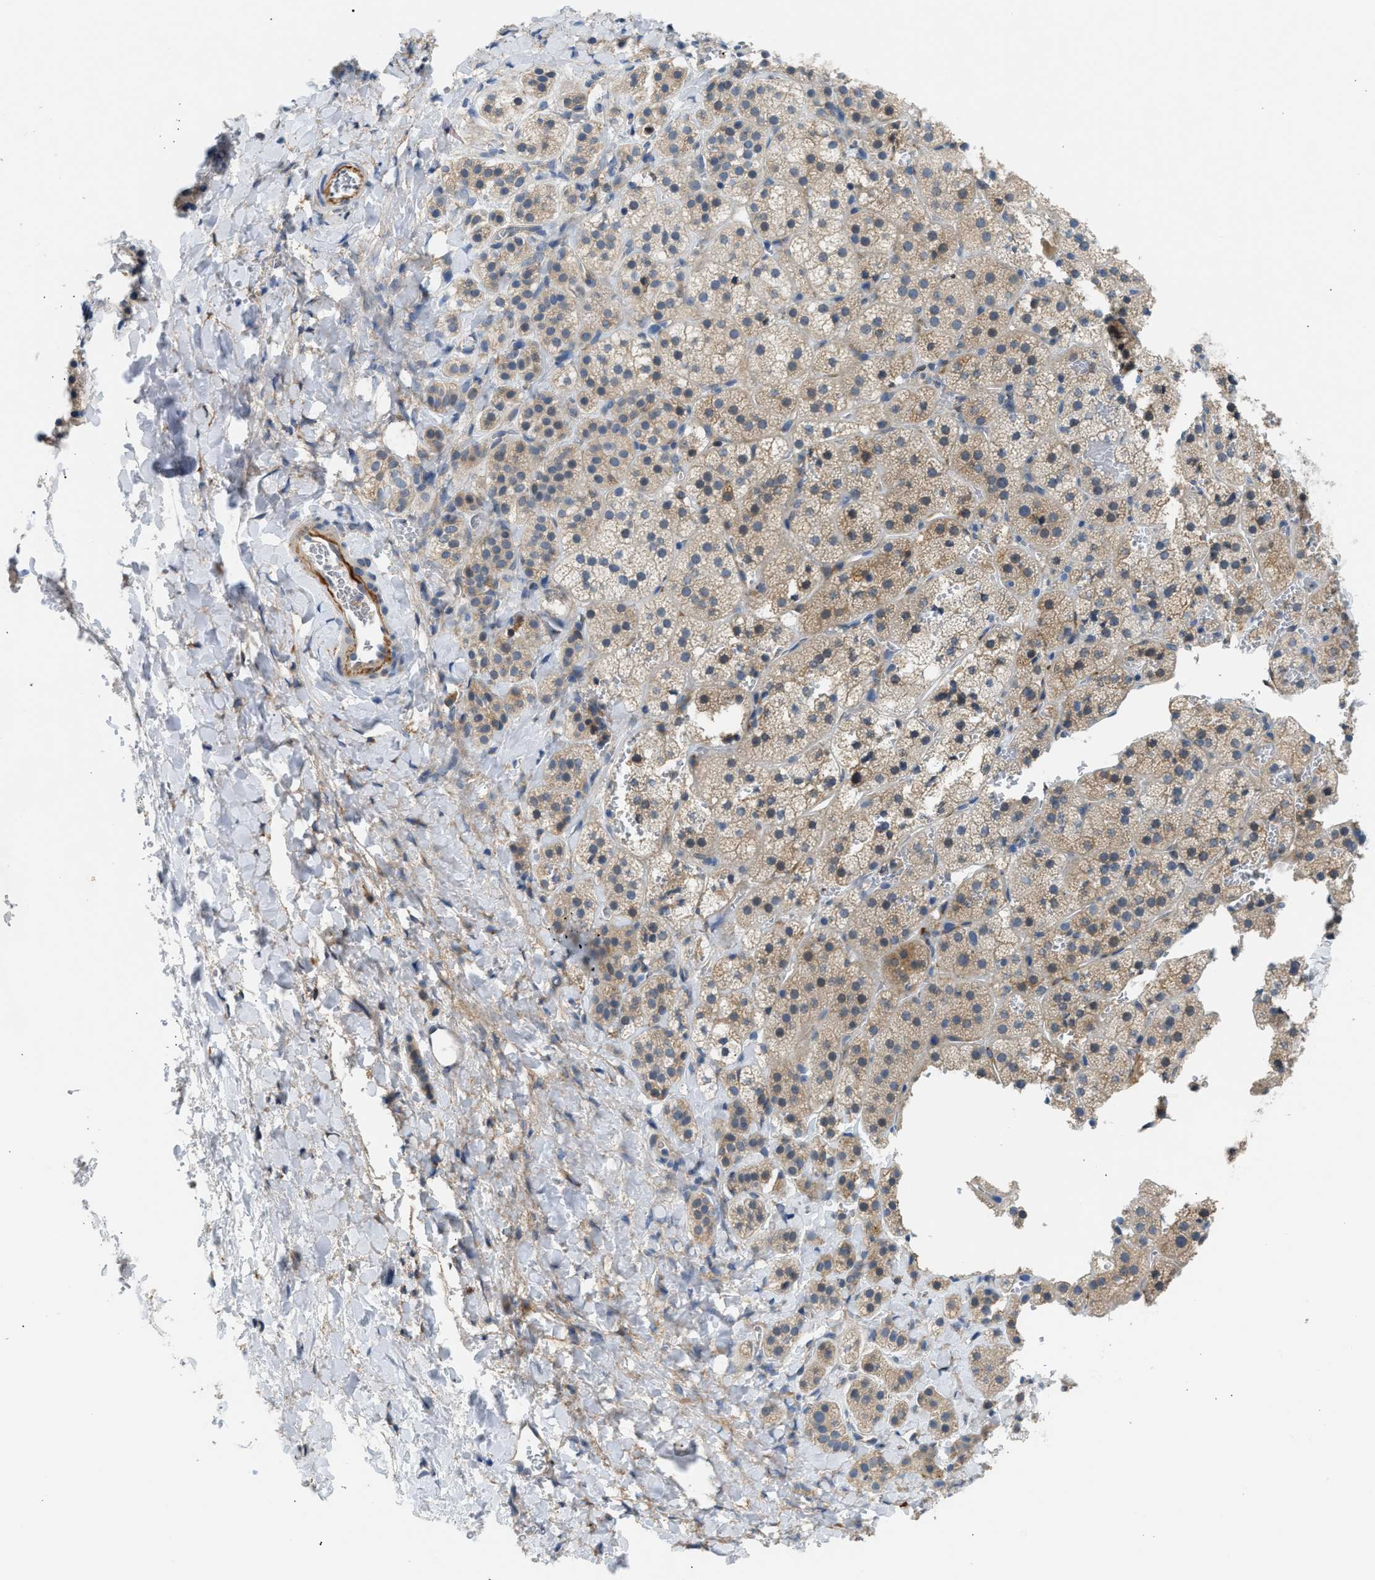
{"staining": {"intensity": "weak", "quantity": ">75%", "location": "cytoplasmic/membranous"}, "tissue": "adrenal gland", "cell_type": "Glandular cells", "image_type": "normal", "snomed": [{"axis": "morphology", "description": "Normal tissue, NOS"}, {"axis": "topography", "description": "Adrenal gland"}], "caption": "Adrenal gland stained with a brown dye reveals weak cytoplasmic/membranous positive staining in about >75% of glandular cells.", "gene": "KCNC2", "patient": {"sex": "female", "age": 44}}